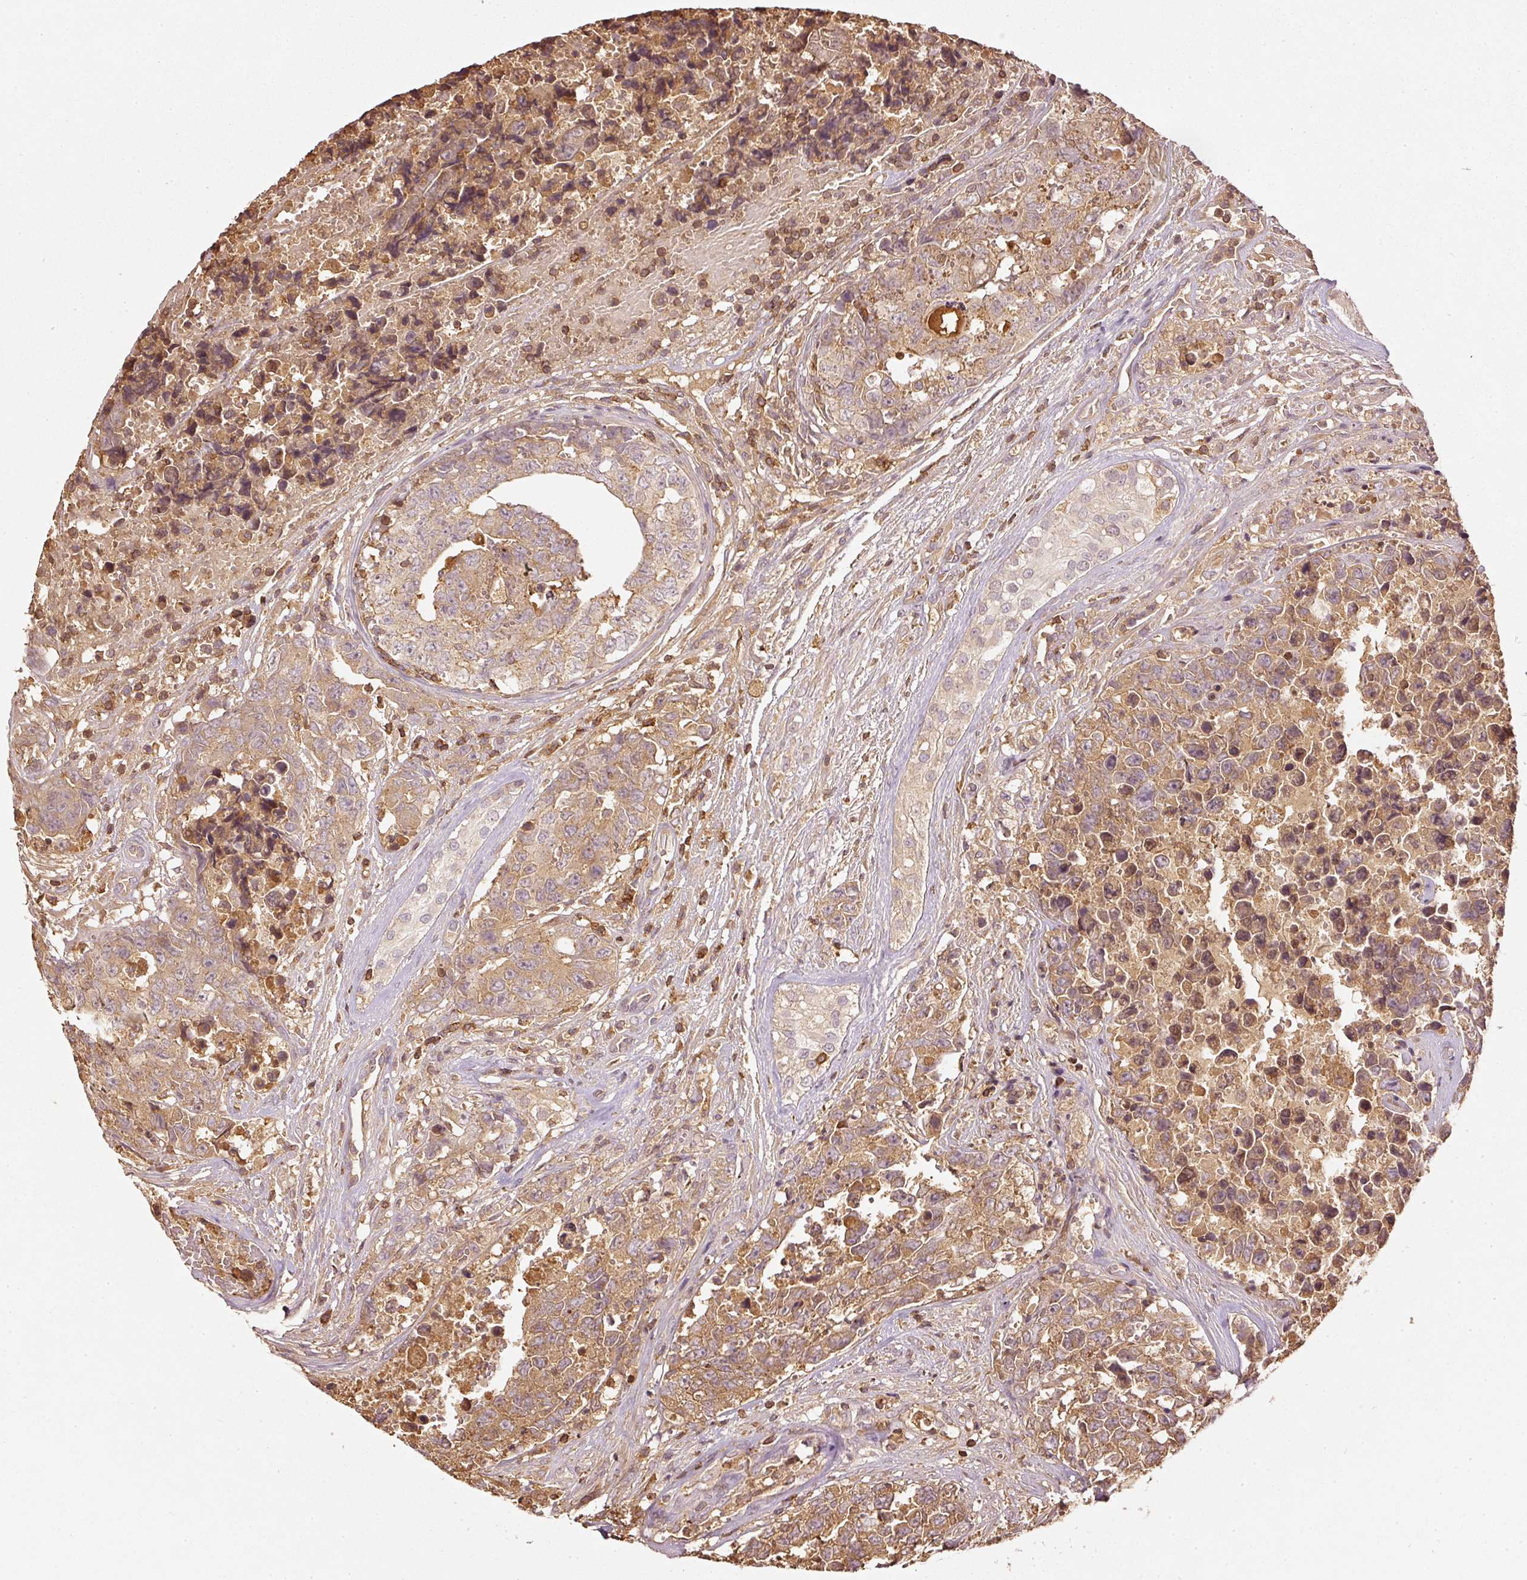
{"staining": {"intensity": "moderate", "quantity": ">75%", "location": "cytoplasmic/membranous"}, "tissue": "testis cancer", "cell_type": "Tumor cells", "image_type": "cancer", "snomed": [{"axis": "morphology", "description": "Normal tissue, NOS"}, {"axis": "morphology", "description": "Carcinoma, Embryonal, NOS"}, {"axis": "topography", "description": "Testis"}, {"axis": "topography", "description": "Epididymis"}], "caption": "This is an image of immunohistochemistry staining of embryonal carcinoma (testis), which shows moderate staining in the cytoplasmic/membranous of tumor cells.", "gene": "EVL", "patient": {"sex": "male", "age": 25}}